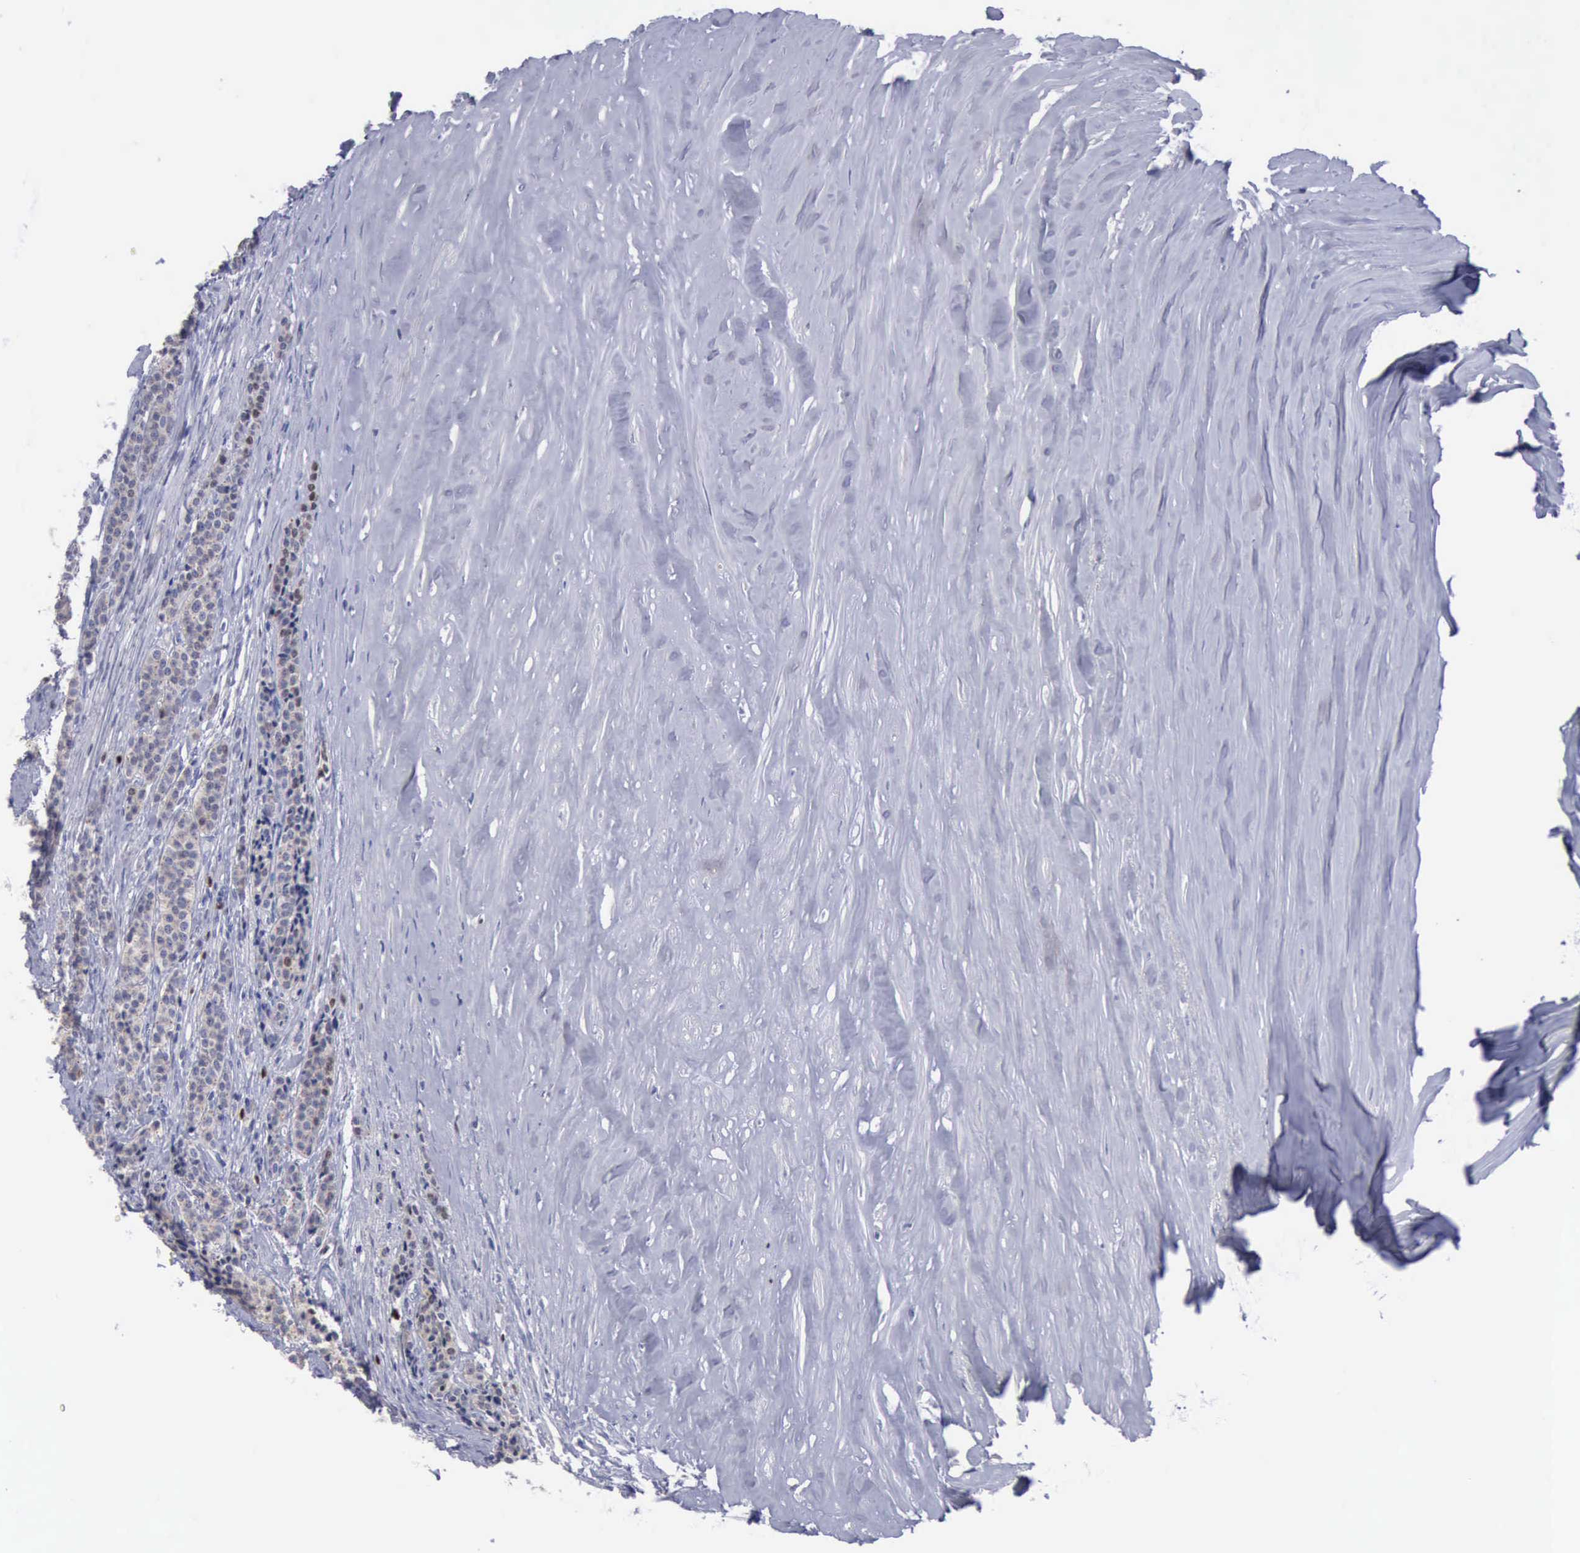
{"staining": {"intensity": "negative", "quantity": "none", "location": "none"}, "tissue": "carcinoid", "cell_type": "Tumor cells", "image_type": "cancer", "snomed": [{"axis": "morphology", "description": "Carcinoid, malignant, NOS"}, {"axis": "topography", "description": "Small intestine"}], "caption": "Immunohistochemistry micrograph of neoplastic tissue: human carcinoid (malignant) stained with DAB exhibits no significant protein staining in tumor cells.", "gene": "SATB2", "patient": {"sex": "male", "age": 63}}